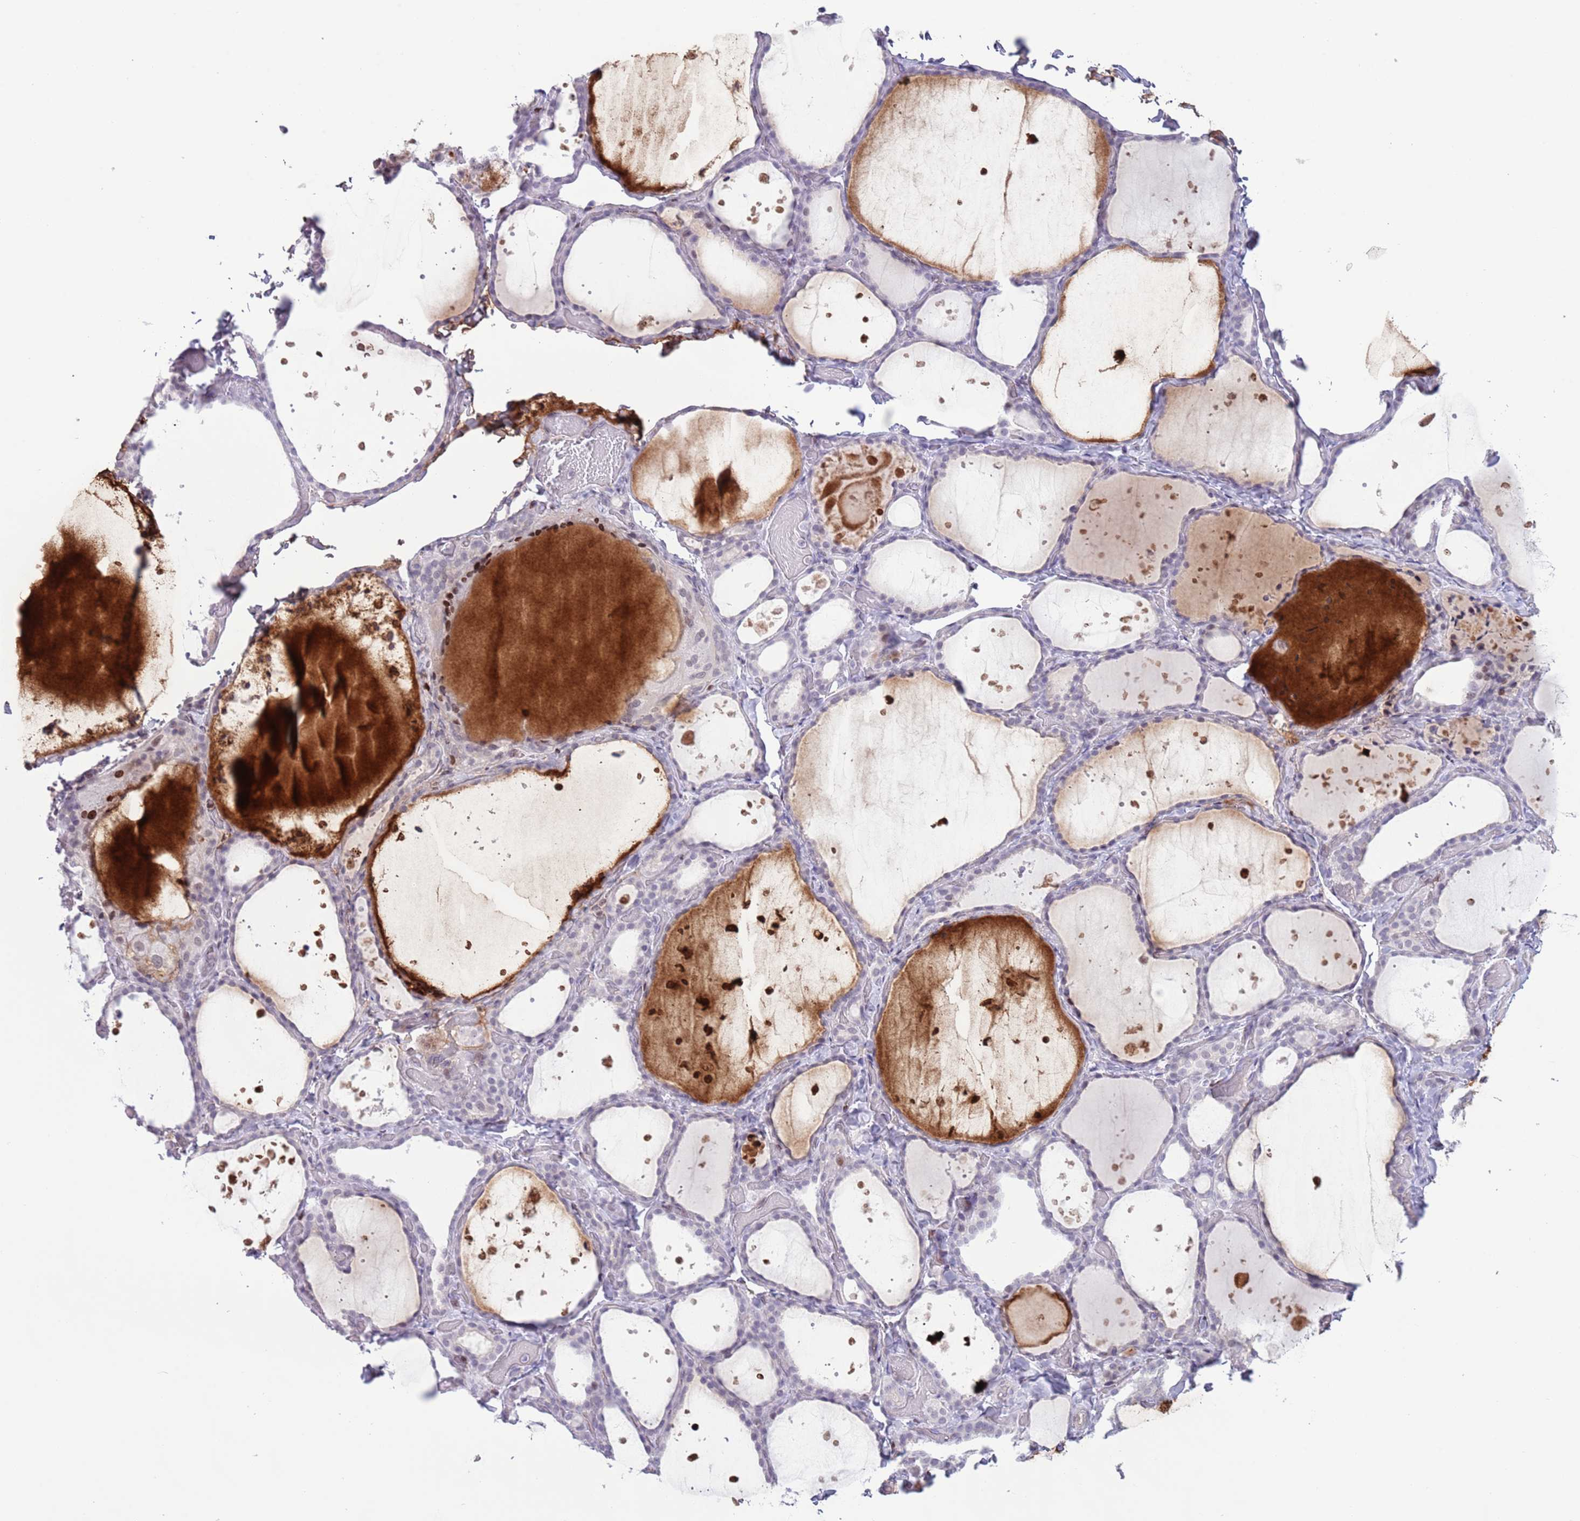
{"staining": {"intensity": "weak", "quantity": "<25%", "location": "nuclear"}, "tissue": "thyroid gland", "cell_type": "Glandular cells", "image_type": "normal", "snomed": [{"axis": "morphology", "description": "Normal tissue, NOS"}, {"axis": "topography", "description": "Thyroid gland"}], "caption": "Glandular cells show no significant protein expression in benign thyroid gland.", "gene": "MFSD10", "patient": {"sex": "female", "age": 44}}